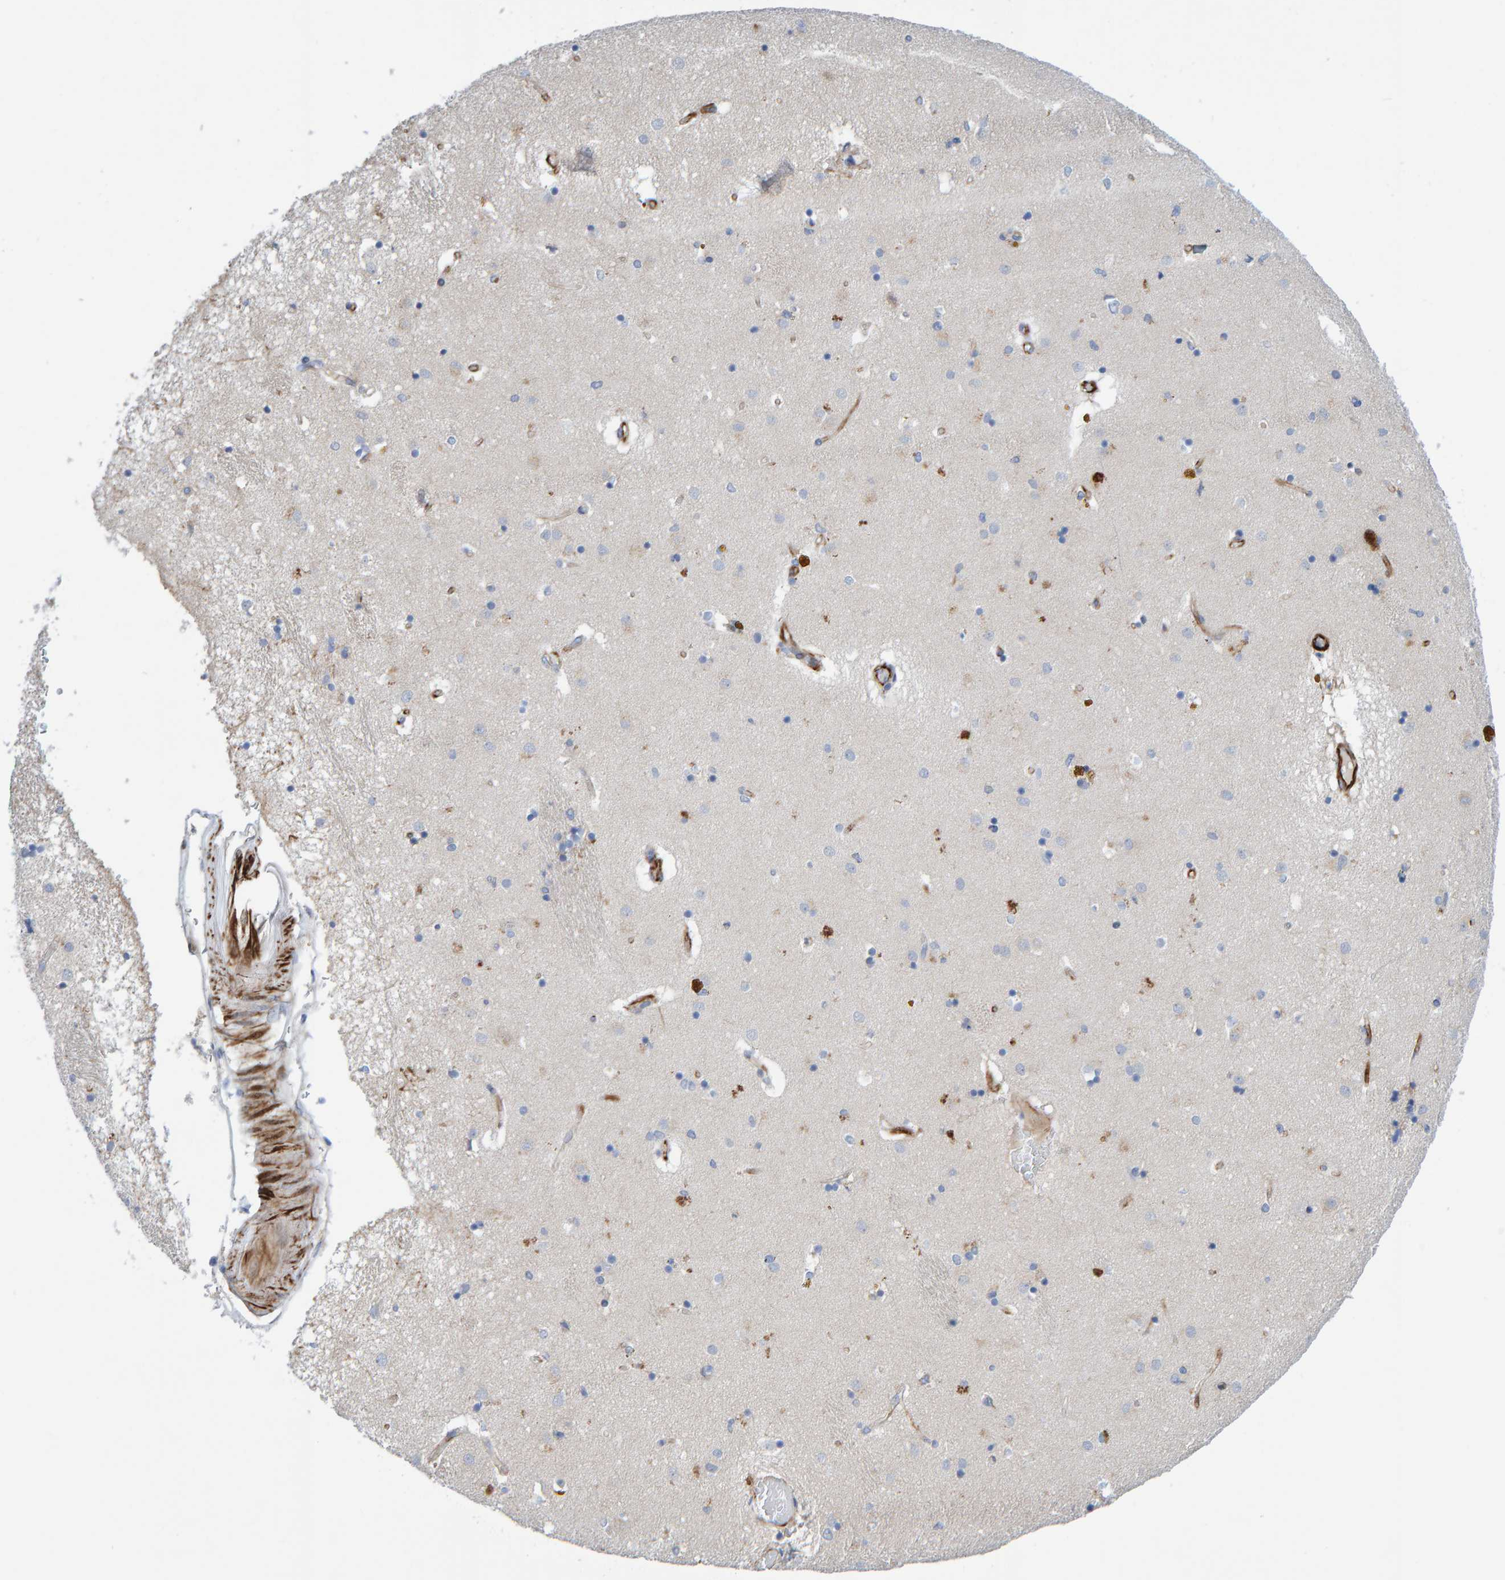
{"staining": {"intensity": "negative", "quantity": "none", "location": "none"}, "tissue": "caudate", "cell_type": "Glial cells", "image_type": "normal", "snomed": [{"axis": "morphology", "description": "Normal tissue, NOS"}, {"axis": "topography", "description": "Lateral ventricle wall"}], "caption": "A photomicrograph of caudate stained for a protein exhibits no brown staining in glial cells. (Stains: DAB (3,3'-diaminobenzidine) immunohistochemistry (IHC) with hematoxylin counter stain, Microscopy: brightfield microscopy at high magnification).", "gene": "POLG2", "patient": {"sex": "male", "age": 70}}